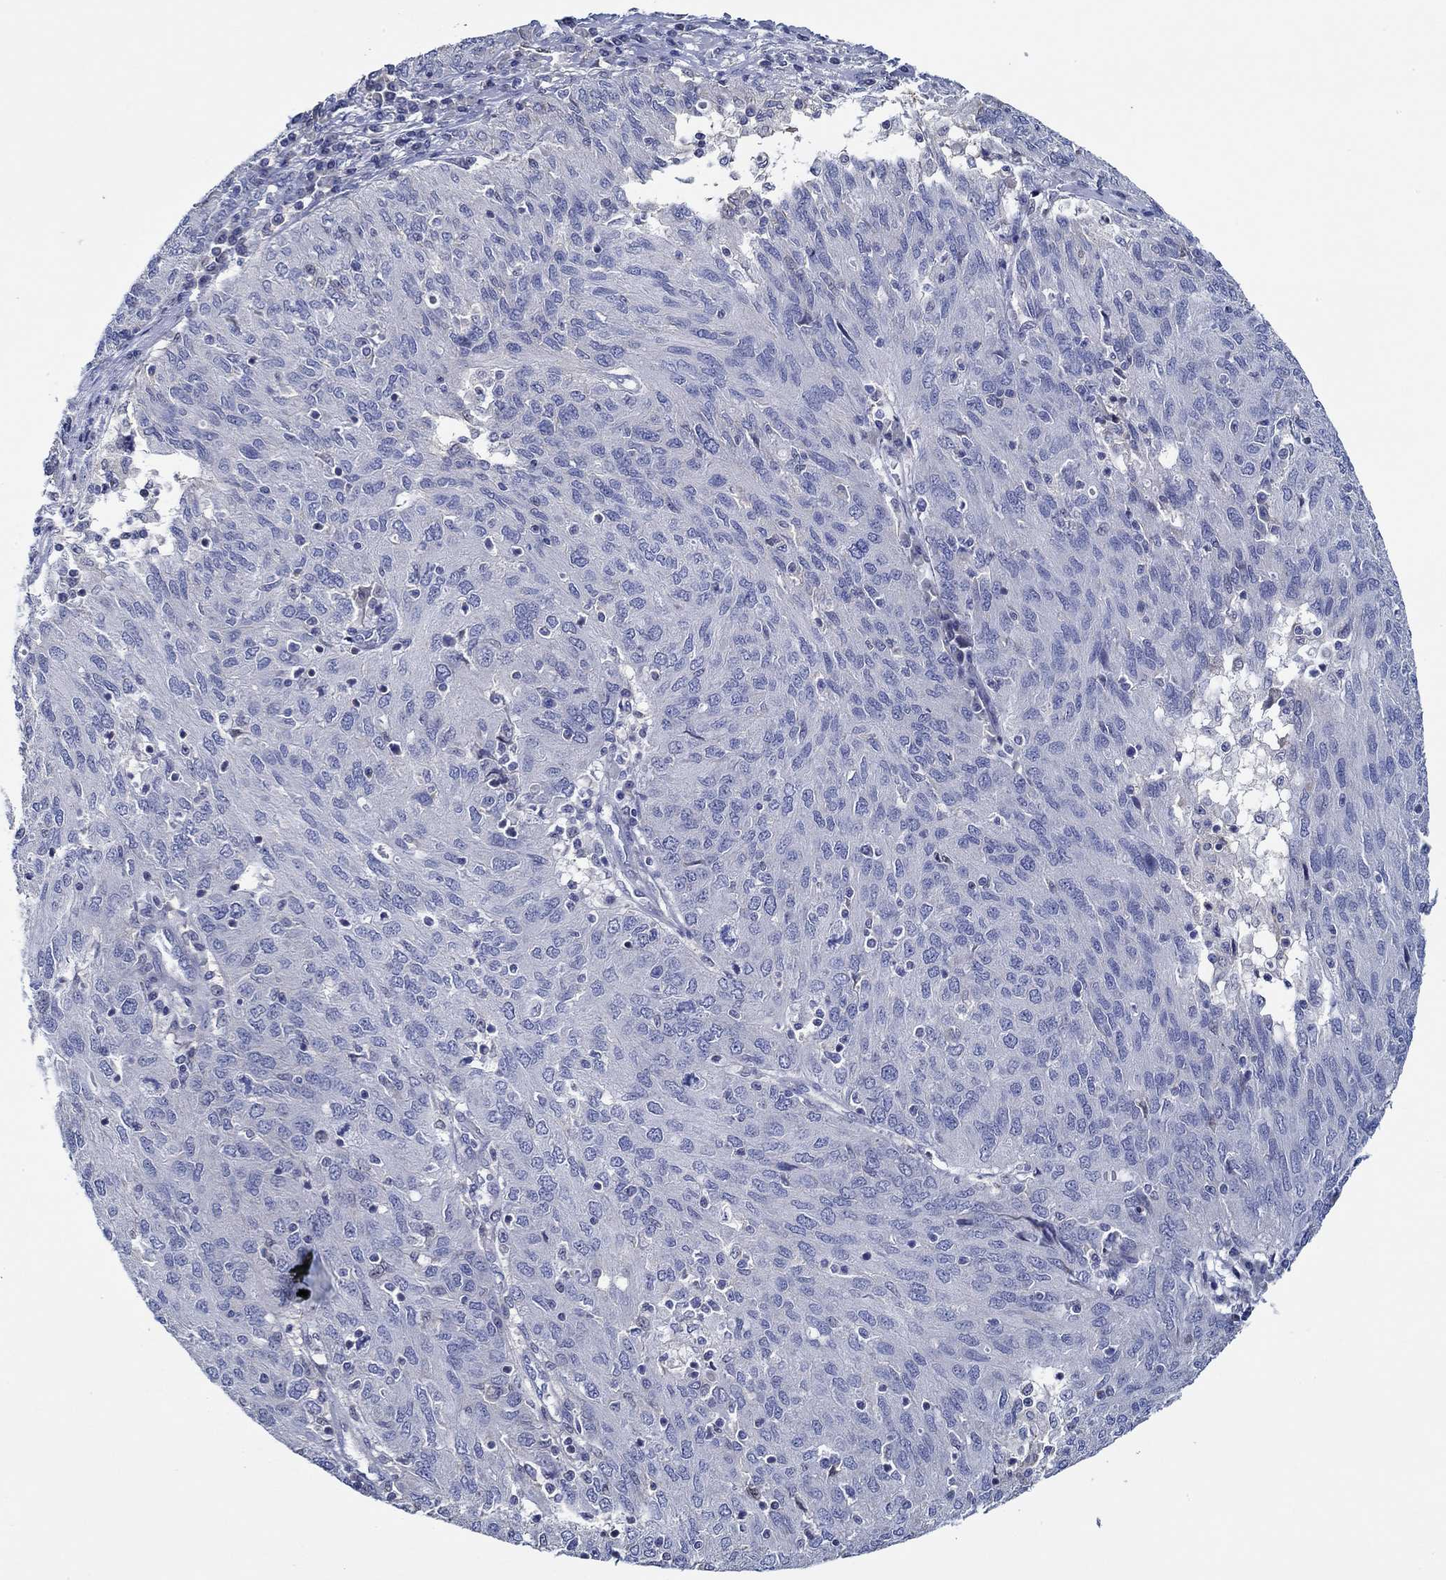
{"staining": {"intensity": "negative", "quantity": "none", "location": "none"}, "tissue": "ovarian cancer", "cell_type": "Tumor cells", "image_type": "cancer", "snomed": [{"axis": "morphology", "description": "Carcinoma, endometroid"}, {"axis": "topography", "description": "Ovary"}], "caption": "DAB immunohistochemical staining of human ovarian endometroid carcinoma demonstrates no significant expression in tumor cells. (DAB (3,3'-diaminobenzidine) IHC with hematoxylin counter stain).", "gene": "CFAP61", "patient": {"sex": "female", "age": 50}}